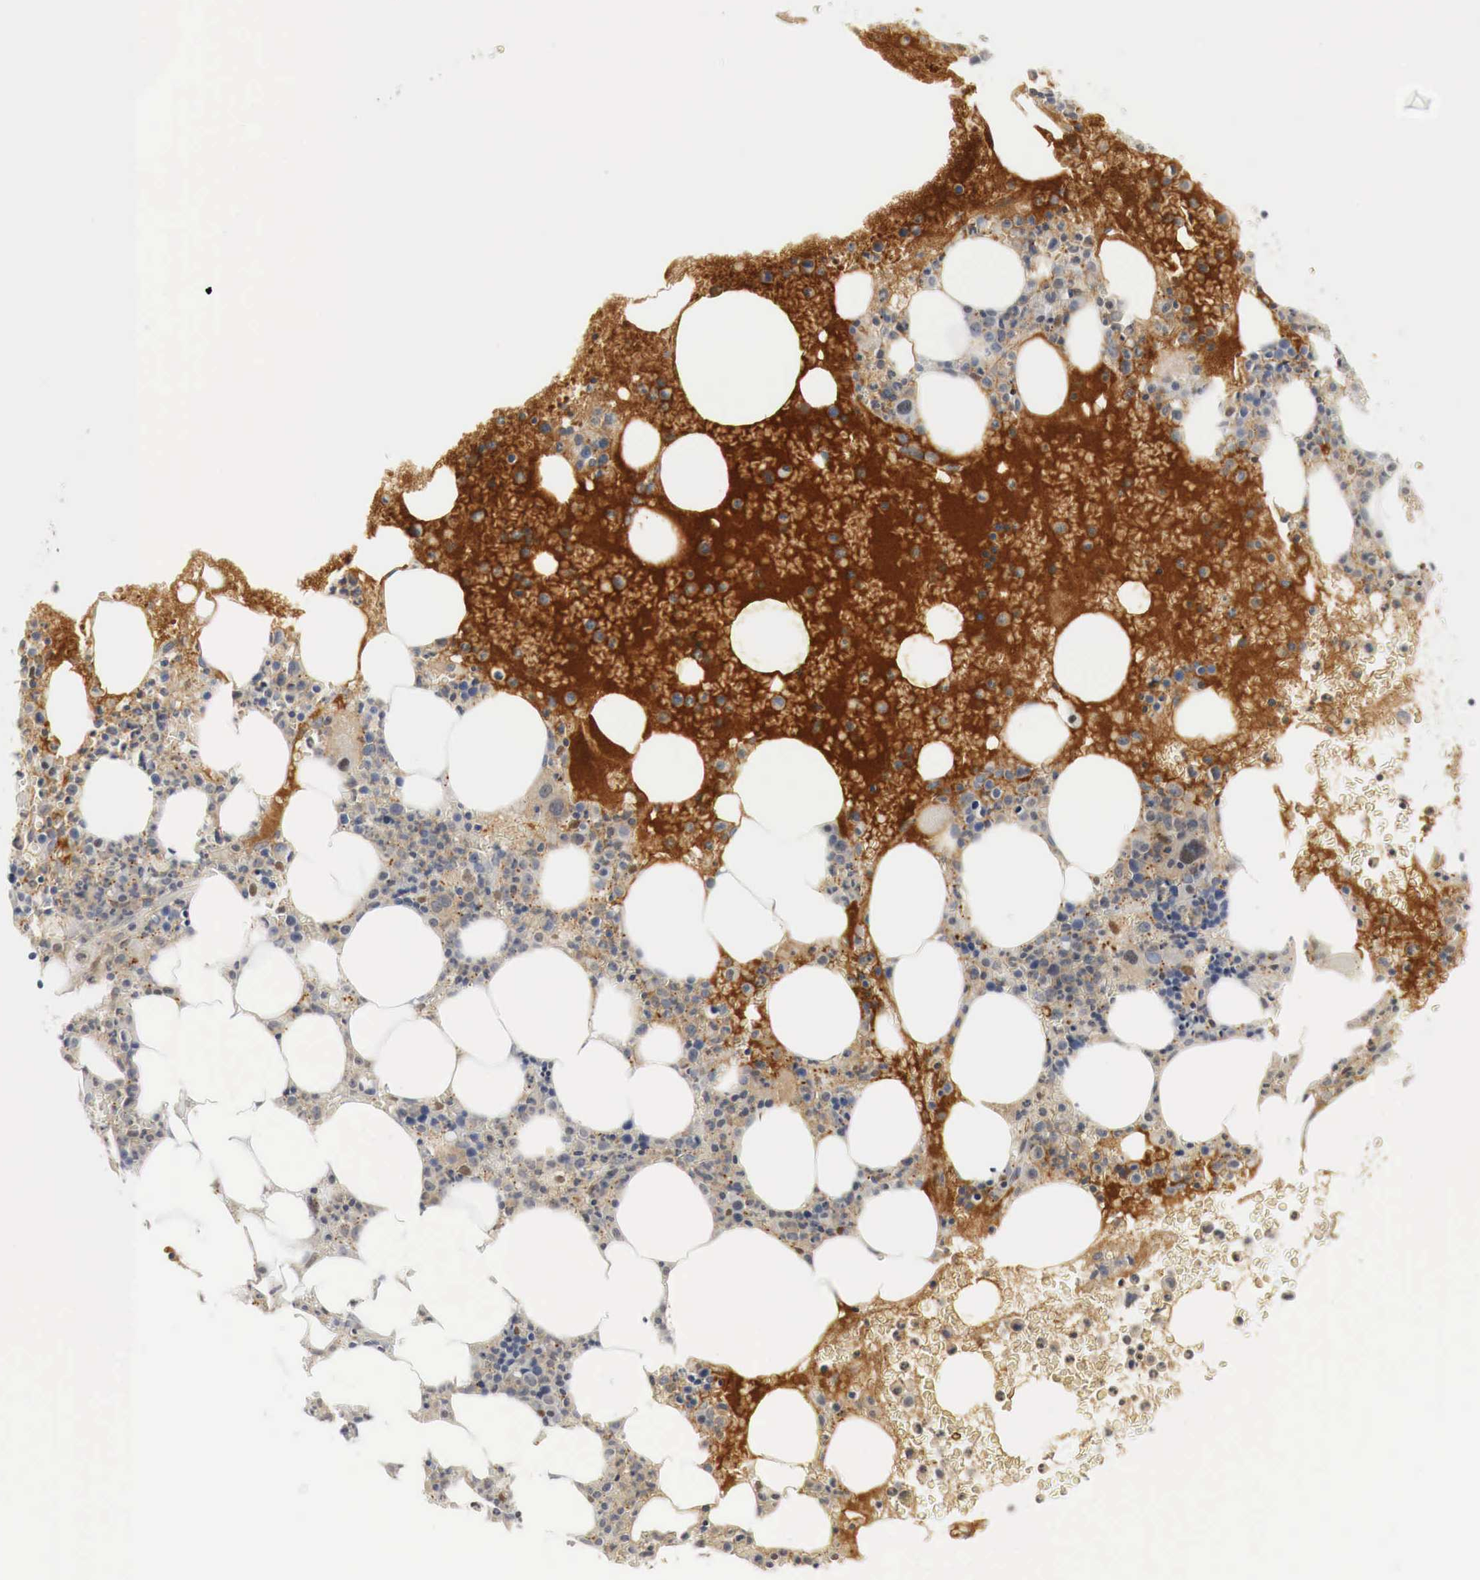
{"staining": {"intensity": "moderate", "quantity": "25%-75%", "location": "cytoplasmic/membranous,nuclear"}, "tissue": "bone marrow", "cell_type": "Hematopoietic cells", "image_type": "normal", "snomed": [{"axis": "morphology", "description": "Normal tissue, NOS"}, {"axis": "topography", "description": "Bone marrow"}], "caption": "Immunohistochemistry (IHC) image of normal human bone marrow stained for a protein (brown), which exhibits medium levels of moderate cytoplasmic/membranous,nuclear staining in approximately 25%-75% of hematopoietic cells.", "gene": "MYC", "patient": {"sex": "female", "age": 88}}